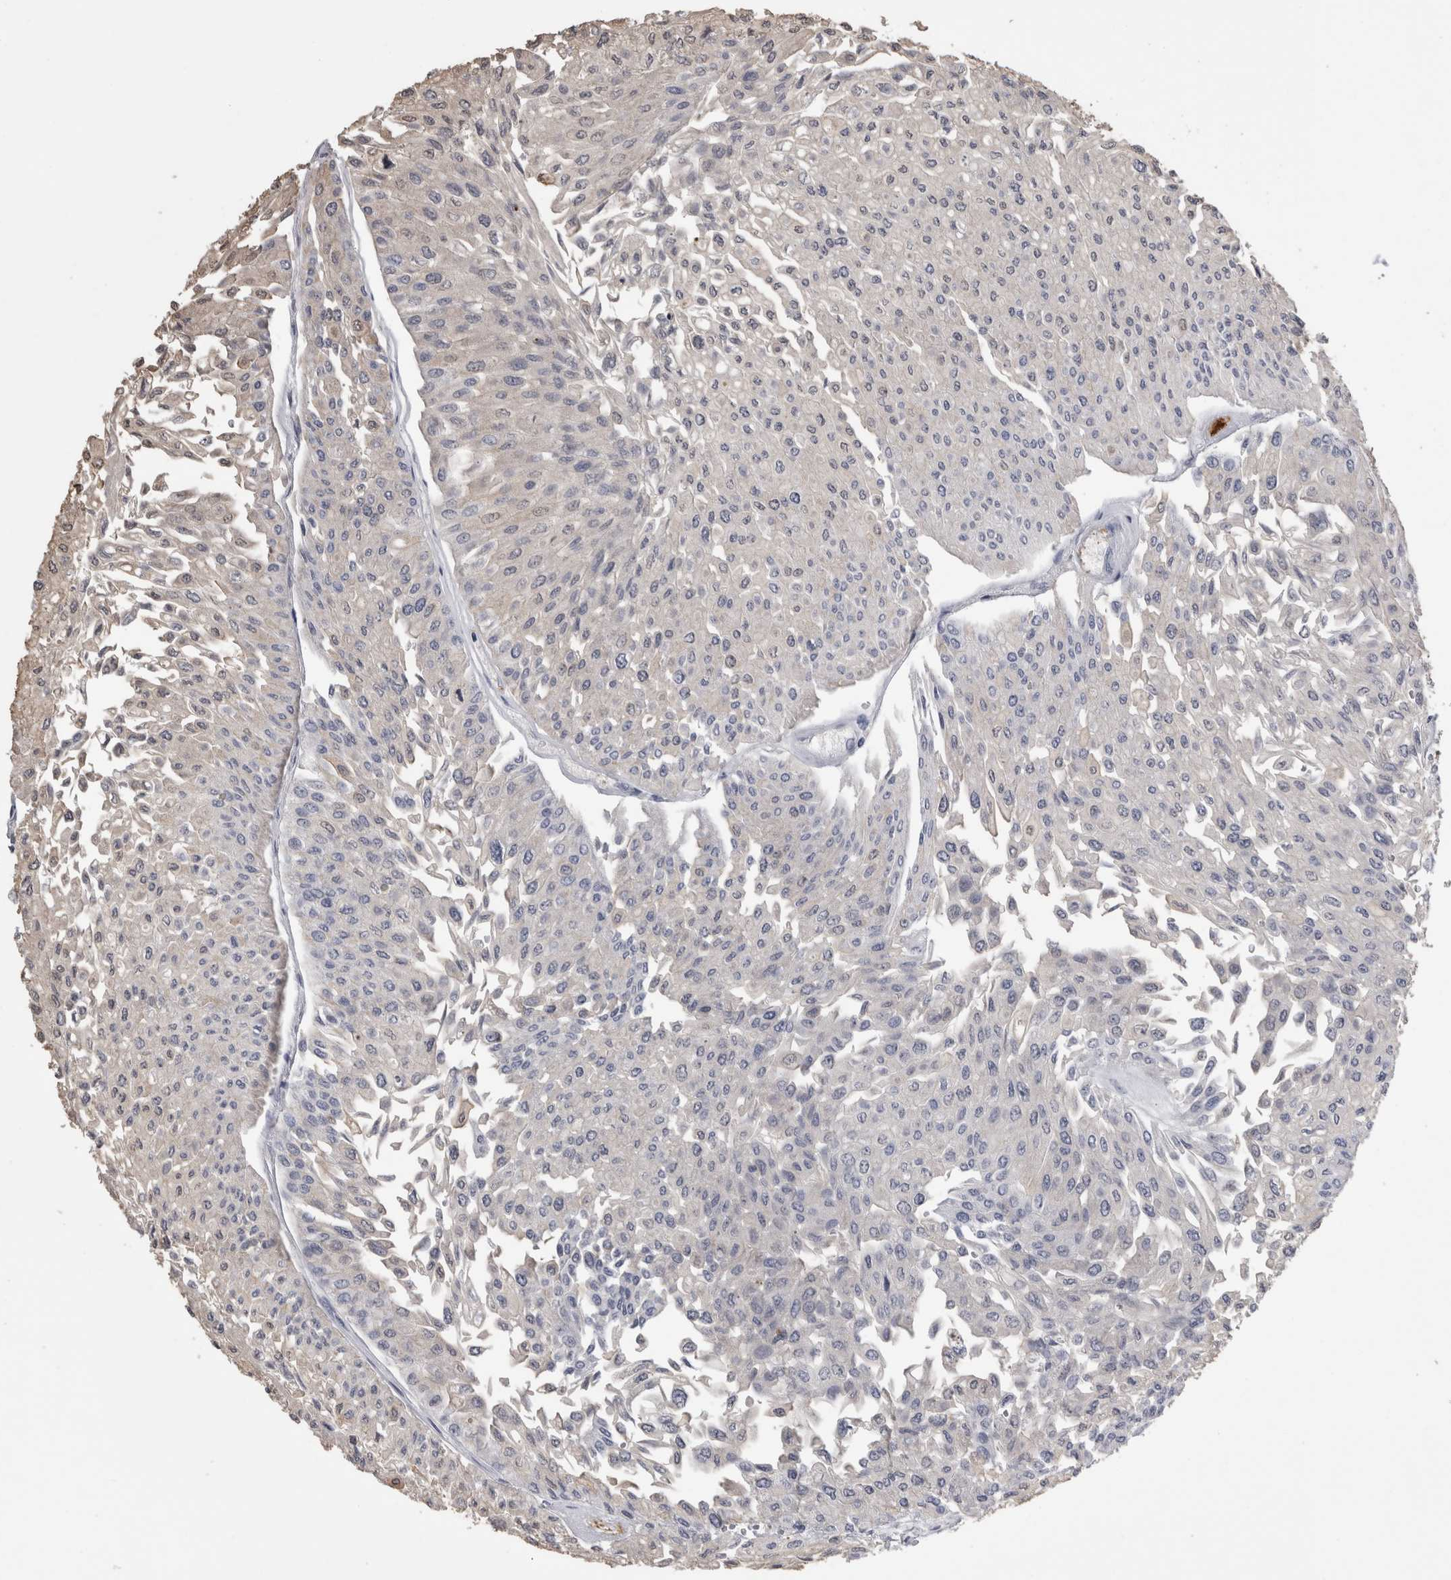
{"staining": {"intensity": "negative", "quantity": "none", "location": "none"}, "tissue": "urothelial cancer", "cell_type": "Tumor cells", "image_type": "cancer", "snomed": [{"axis": "morphology", "description": "Urothelial carcinoma, Low grade"}, {"axis": "topography", "description": "Urinary bladder"}], "caption": "Tumor cells are negative for brown protein staining in urothelial cancer.", "gene": "ALDH8A1", "patient": {"sex": "male", "age": 67}}